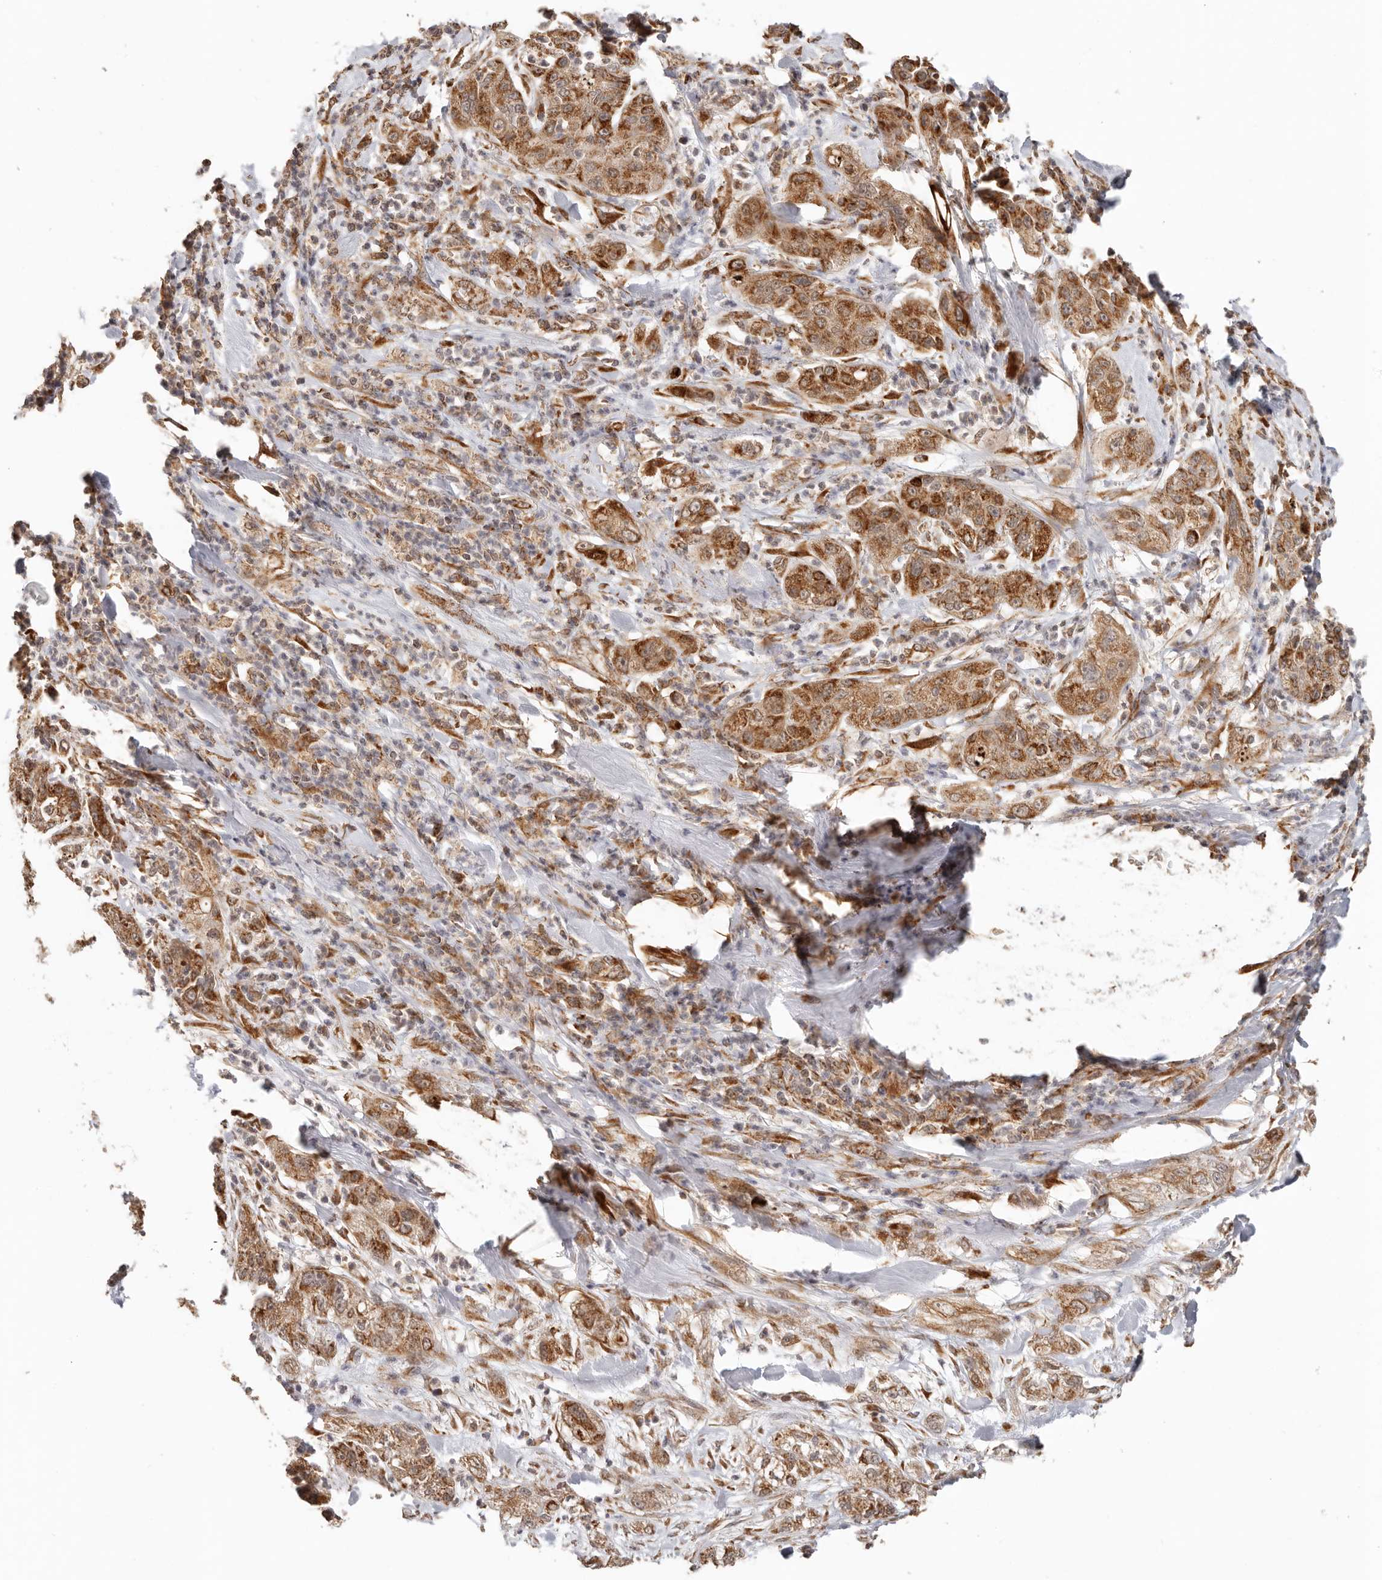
{"staining": {"intensity": "strong", "quantity": ">75%", "location": "cytoplasmic/membranous"}, "tissue": "pancreatic cancer", "cell_type": "Tumor cells", "image_type": "cancer", "snomed": [{"axis": "morphology", "description": "Adenocarcinoma, NOS"}, {"axis": "topography", "description": "Pancreas"}], "caption": "Strong cytoplasmic/membranous expression is present in approximately >75% of tumor cells in adenocarcinoma (pancreatic).", "gene": "NDUFB11", "patient": {"sex": "female", "age": 78}}